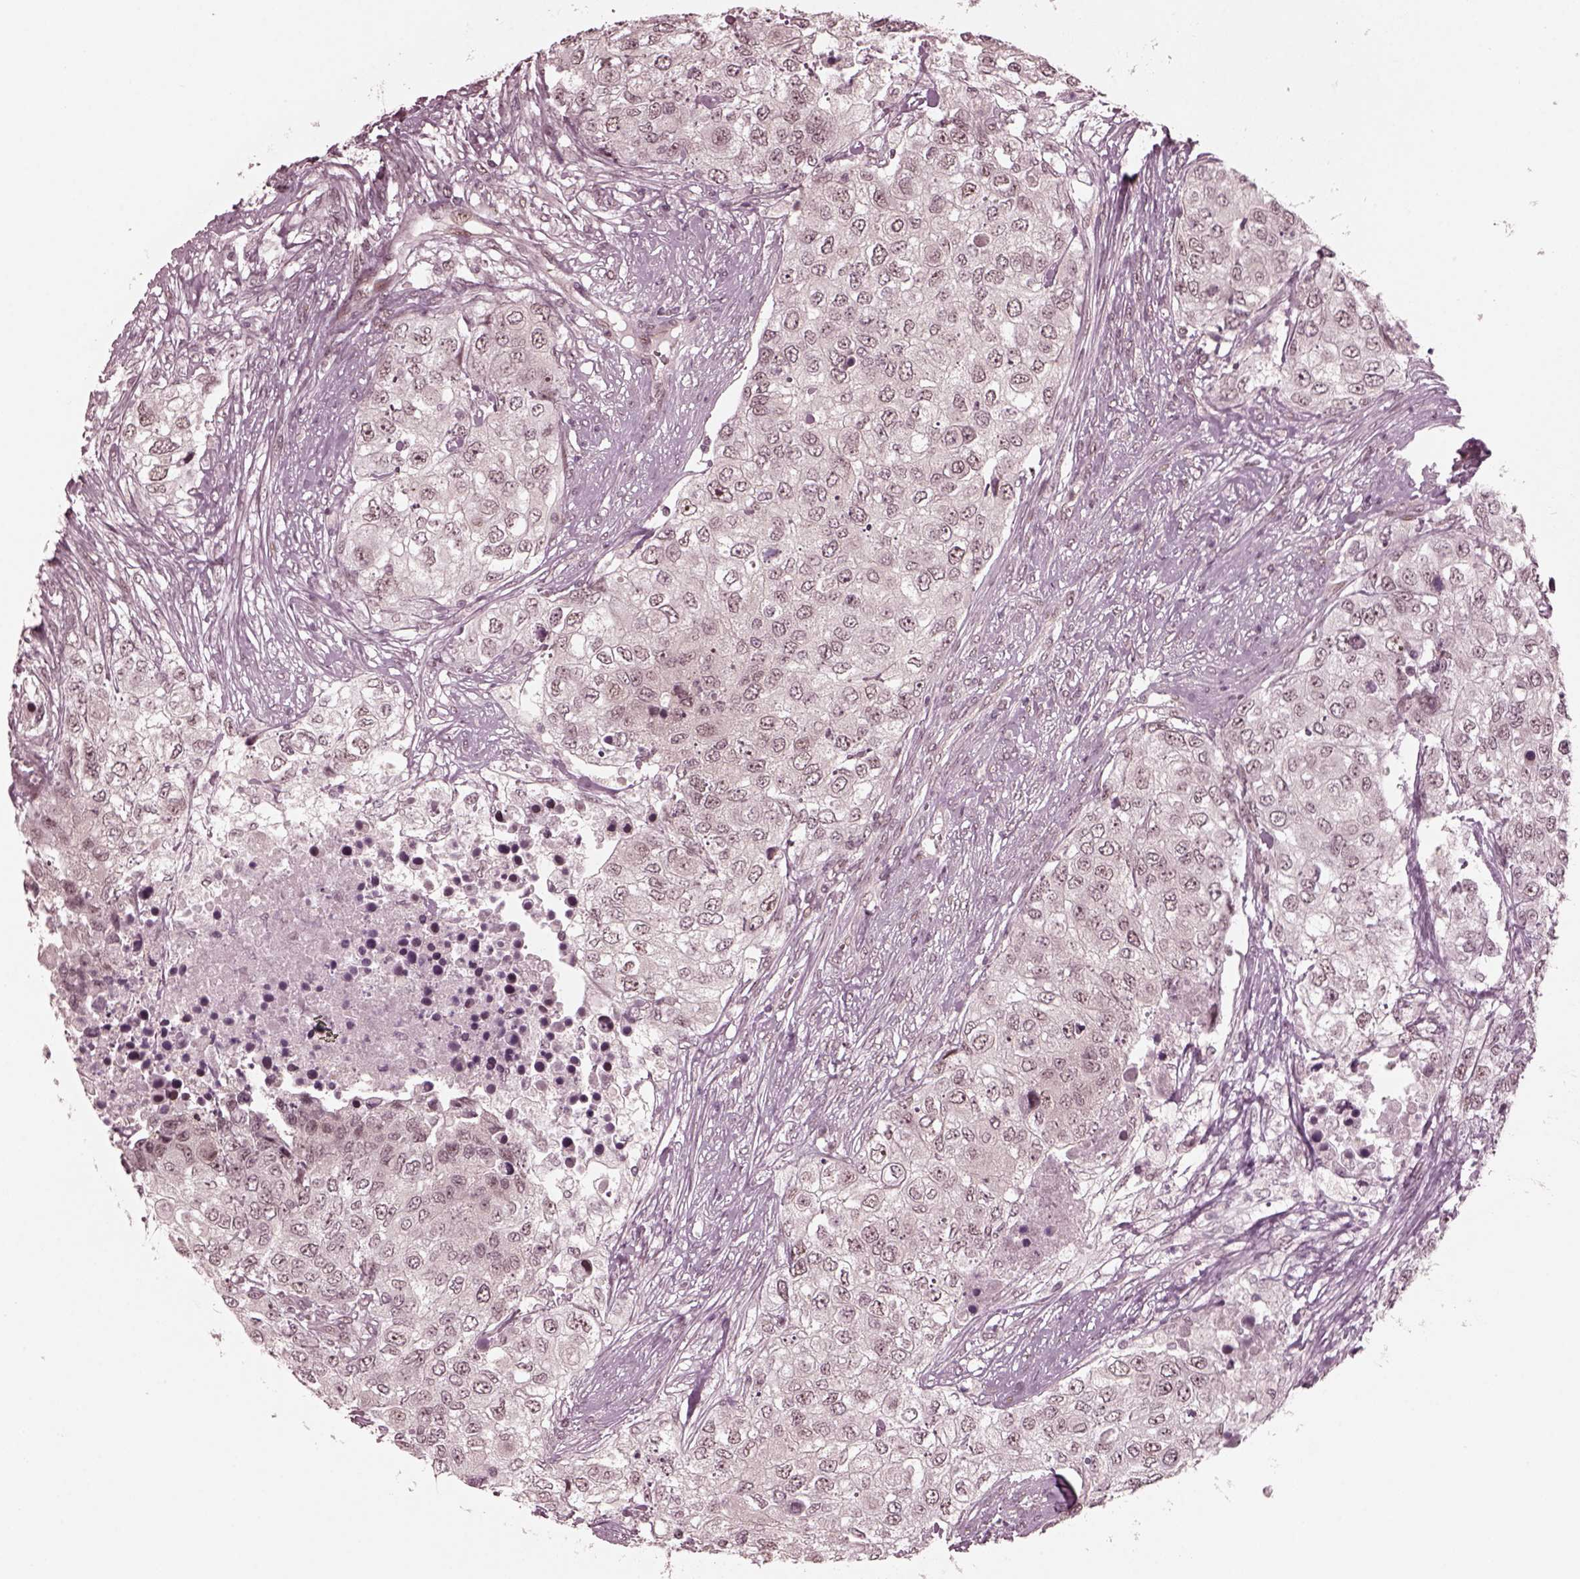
{"staining": {"intensity": "negative", "quantity": "none", "location": "none"}, "tissue": "urothelial cancer", "cell_type": "Tumor cells", "image_type": "cancer", "snomed": [{"axis": "morphology", "description": "Urothelial carcinoma, High grade"}, {"axis": "topography", "description": "Urinary bladder"}], "caption": "This is an immunohistochemistry (IHC) image of human urothelial cancer. There is no positivity in tumor cells.", "gene": "TRIB3", "patient": {"sex": "female", "age": 78}}